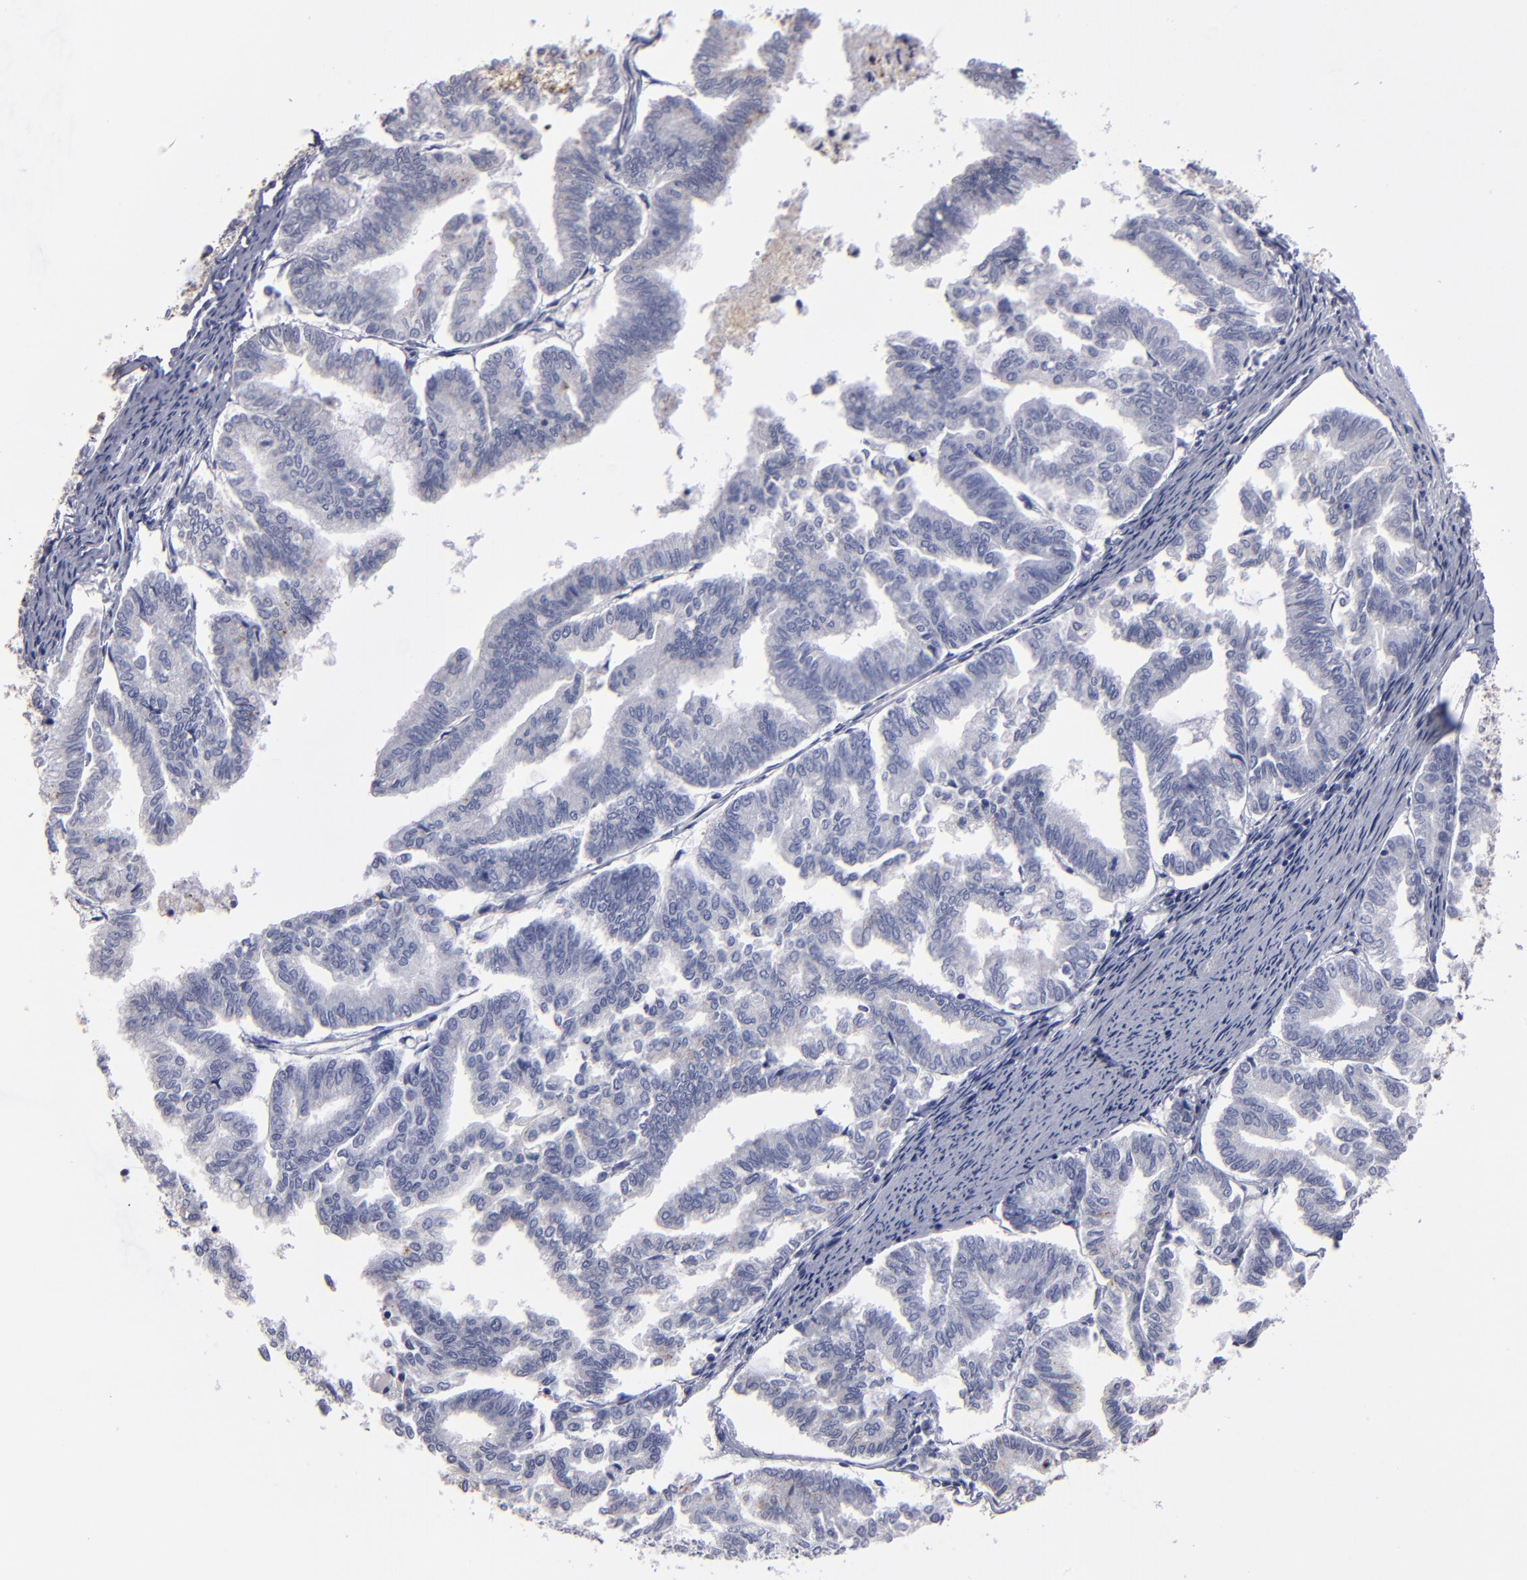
{"staining": {"intensity": "weak", "quantity": "<25%", "location": "cytoplasmic/membranous"}, "tissue": "endometrial cancer", "cell_type": "Tumor cells", "image_type": "cancer", "snomed": [{"axis": "morphology", "description": "Adenocarcinoma, NOS"}, {"axis": "topography", "description": "Endometrium"}], "caption": "Immunohistochemistry (IHC) of endometrial adenocarcinoma reveals no staining in tumor cells.", "gene": "FABP4", "patient": {"sex": "female", "age": 79}}